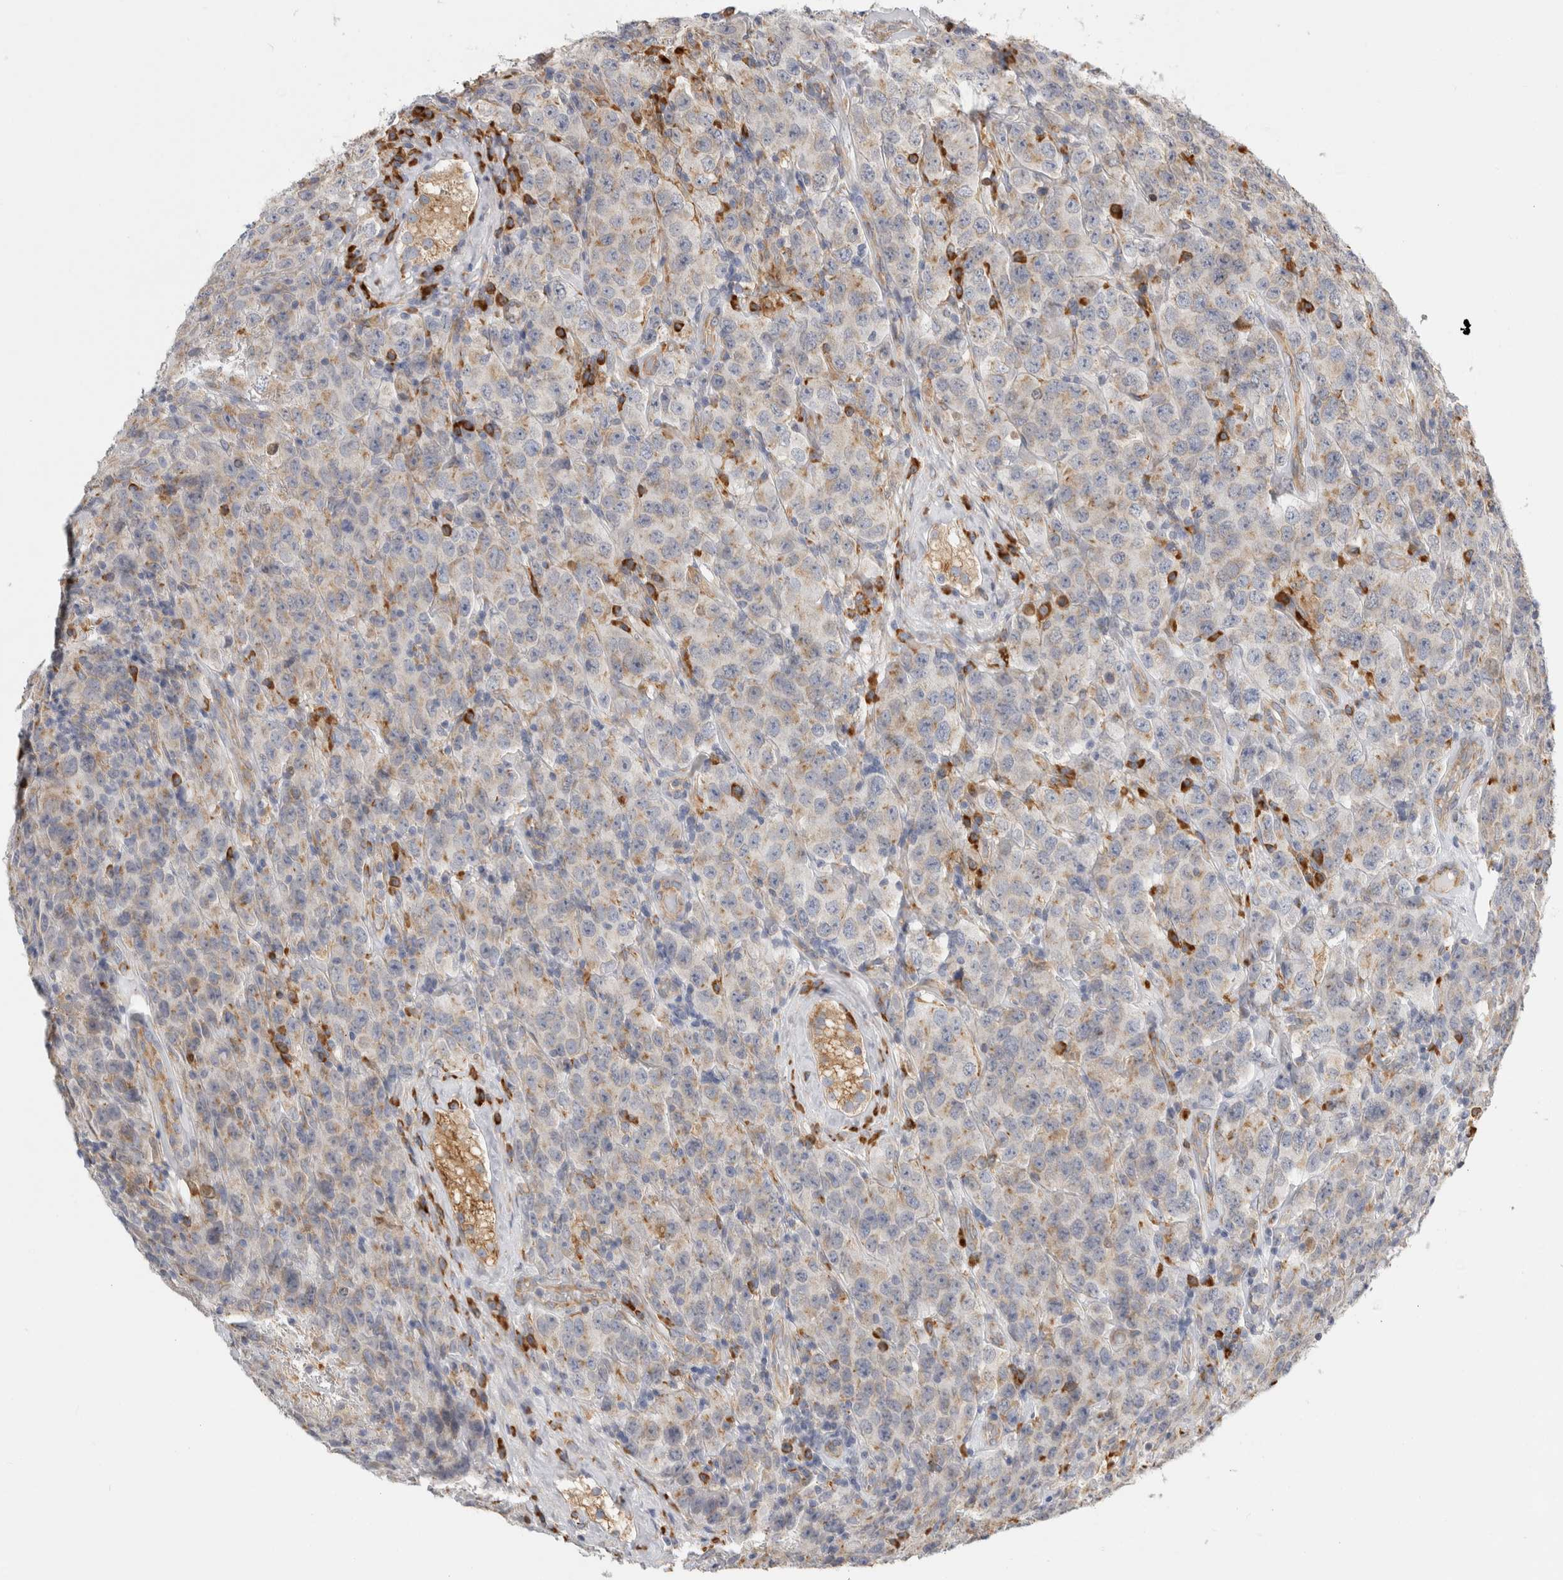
{"staining": {"intensity": "weak", "quantity": "25%-75%", "location": "cytoplasmic/membranous"}, "tissue": "testis cancer", "cell_type": "Tumor cells", "image_type": "cancer", "snomed": [{"axis": "morphology", "description": "Seminoma, NOS"}, {"axis": "topography", "description": "Testis"}], "caption": "Testis cancer was stained to show a protein in brown. There is low levels of weak cytoplasmic/membranous expression in about 25%-75% of tumor cells.", "gene": "RPN2", "patient": {"sex": "male", "age": 52}}